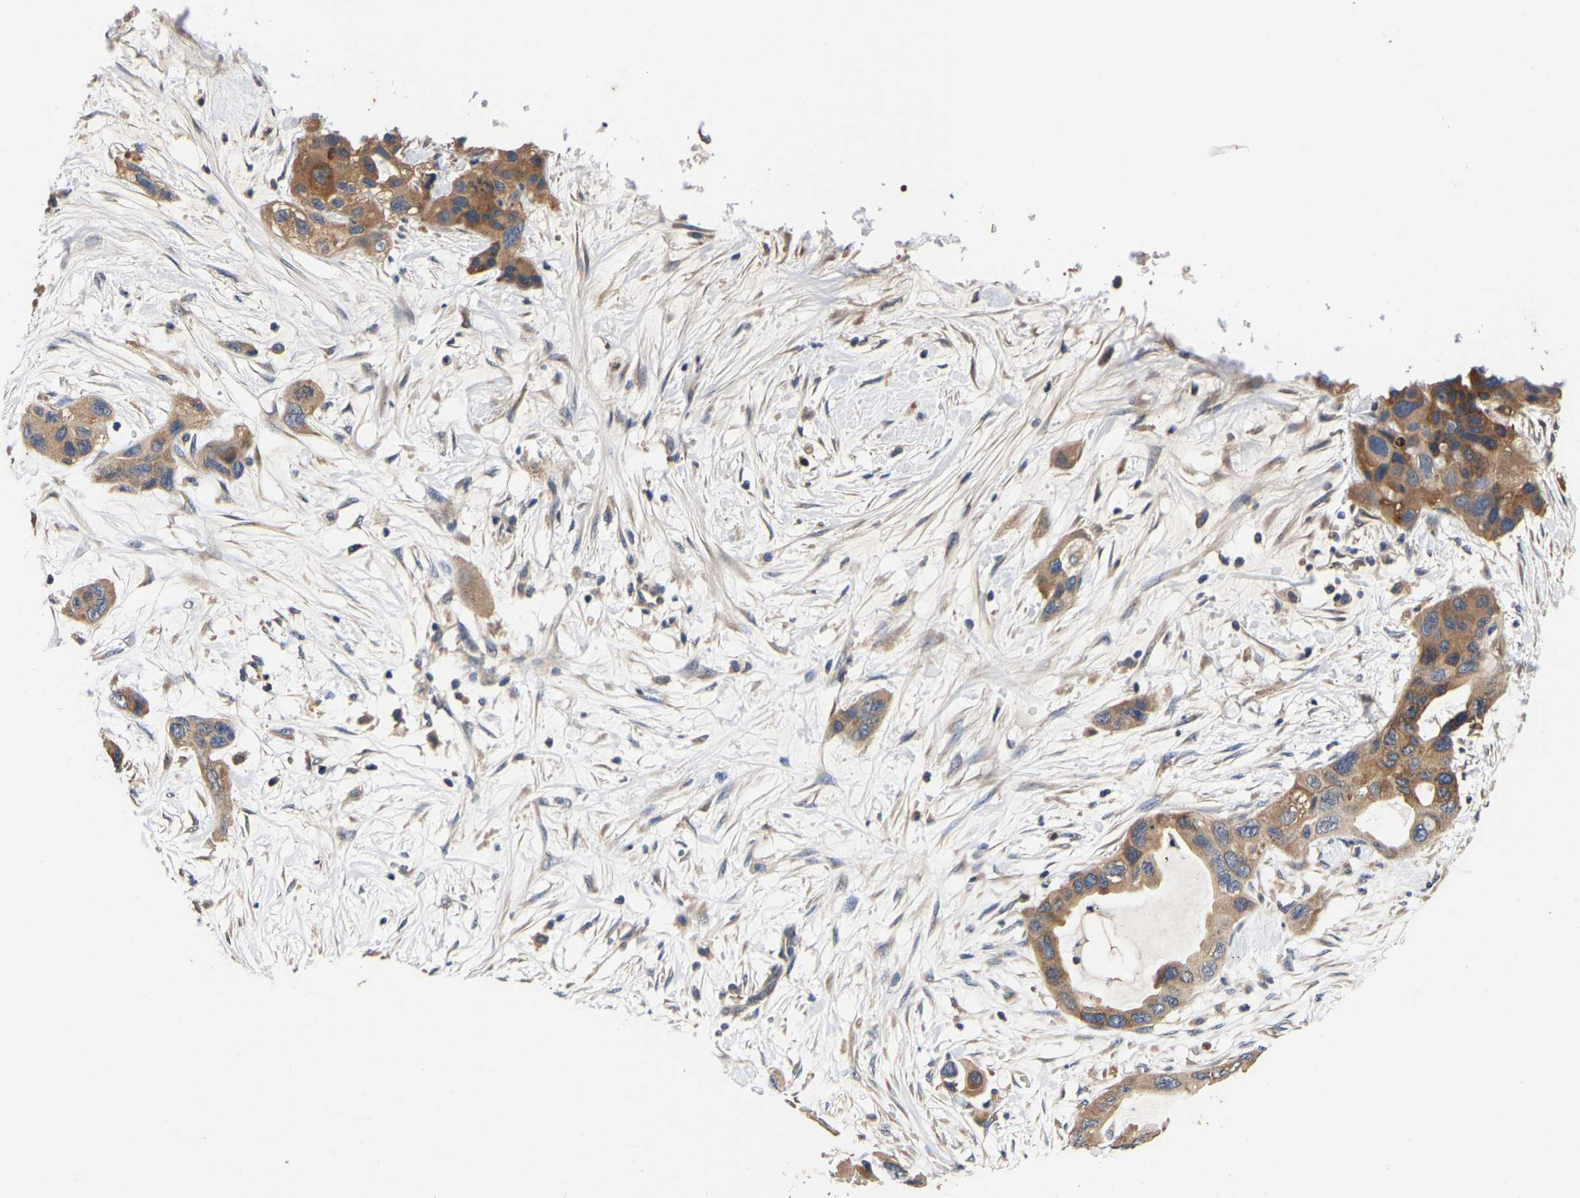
{"staining": {"intensity": "moderate", "quantity": ">75%", "location": "cytoplasmic/membranous"}, "tissue": "pancreatic cancer", "cell_type": "Tumor cells", "image_type": "cancer", "snomed": [{"axis": "morphology", "description": "Adenocarcinoma, NOS"}, {"axis": "topography", "description": "Pancreas"}], "caption": "This is a histology image of immunohistochemistry (IHC) staining of pancreatic adenocarcinoma, which shows moderate staining in the cytoplasmic/membranous of tumor cells.", "gene": "LRBA", "patient": {"sex": "female", "age": 71}}